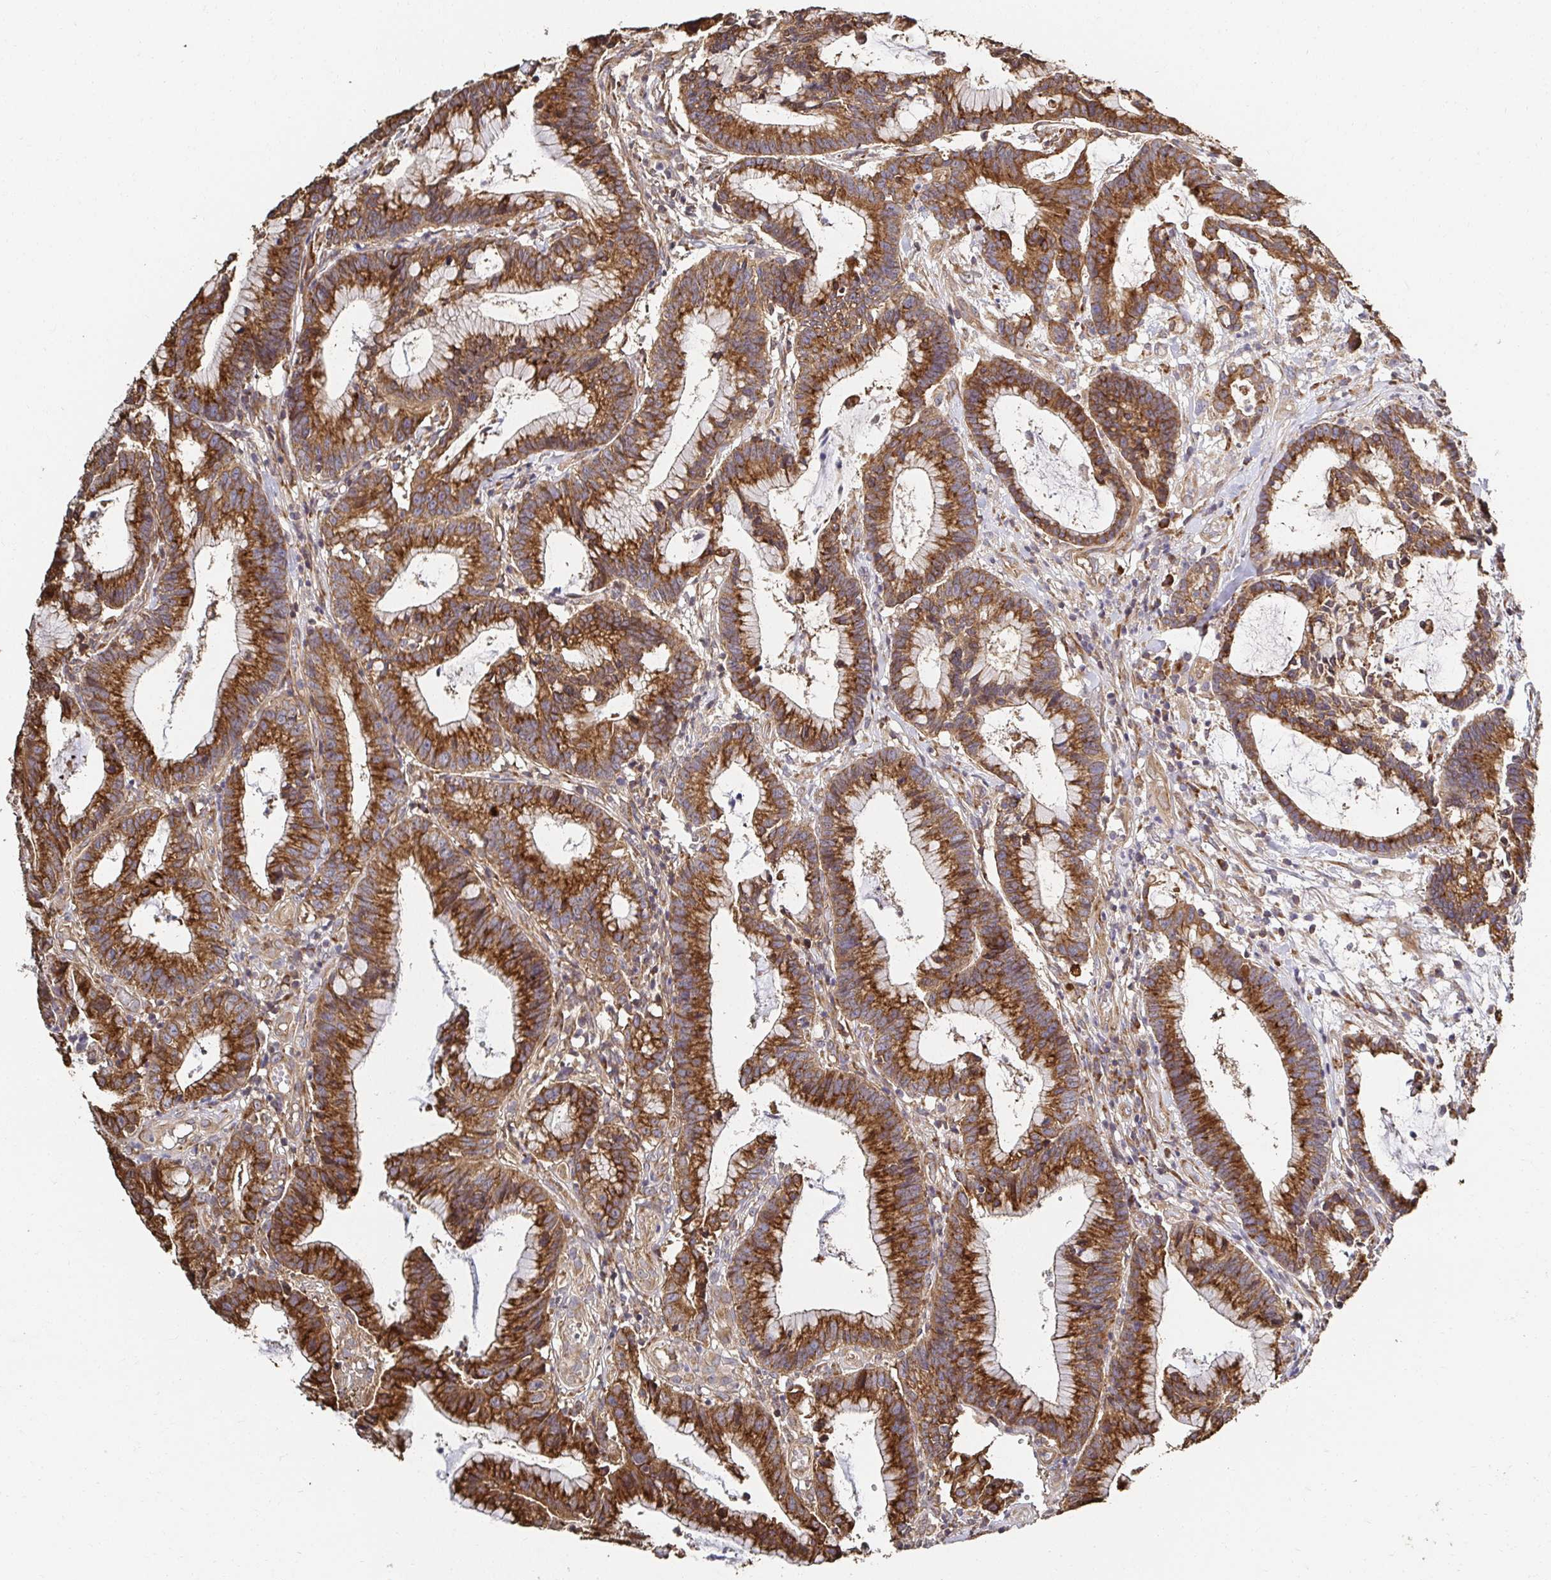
{"staining": {"intensity": "strong", "quantity": ">75%", "location": "cytoplasmic/membranous"}, "tissue": "colorectal cancer", "cell_type": "Tumor cells", "image_type": "cancer", "snomed": [{"axis": "morphology", "description": "Adenocarcinoma, NOS"}, {"axis": "topography", "description": "Colon"}], "caption": "Immunohistochemical staining of adenocarcinoma (colorectal) displays strong cytoplasmic/membranous protein staining in about >75% of tumor cells.", "gene": "APBB1", "patient": {"sex": "female", "age": 78}}